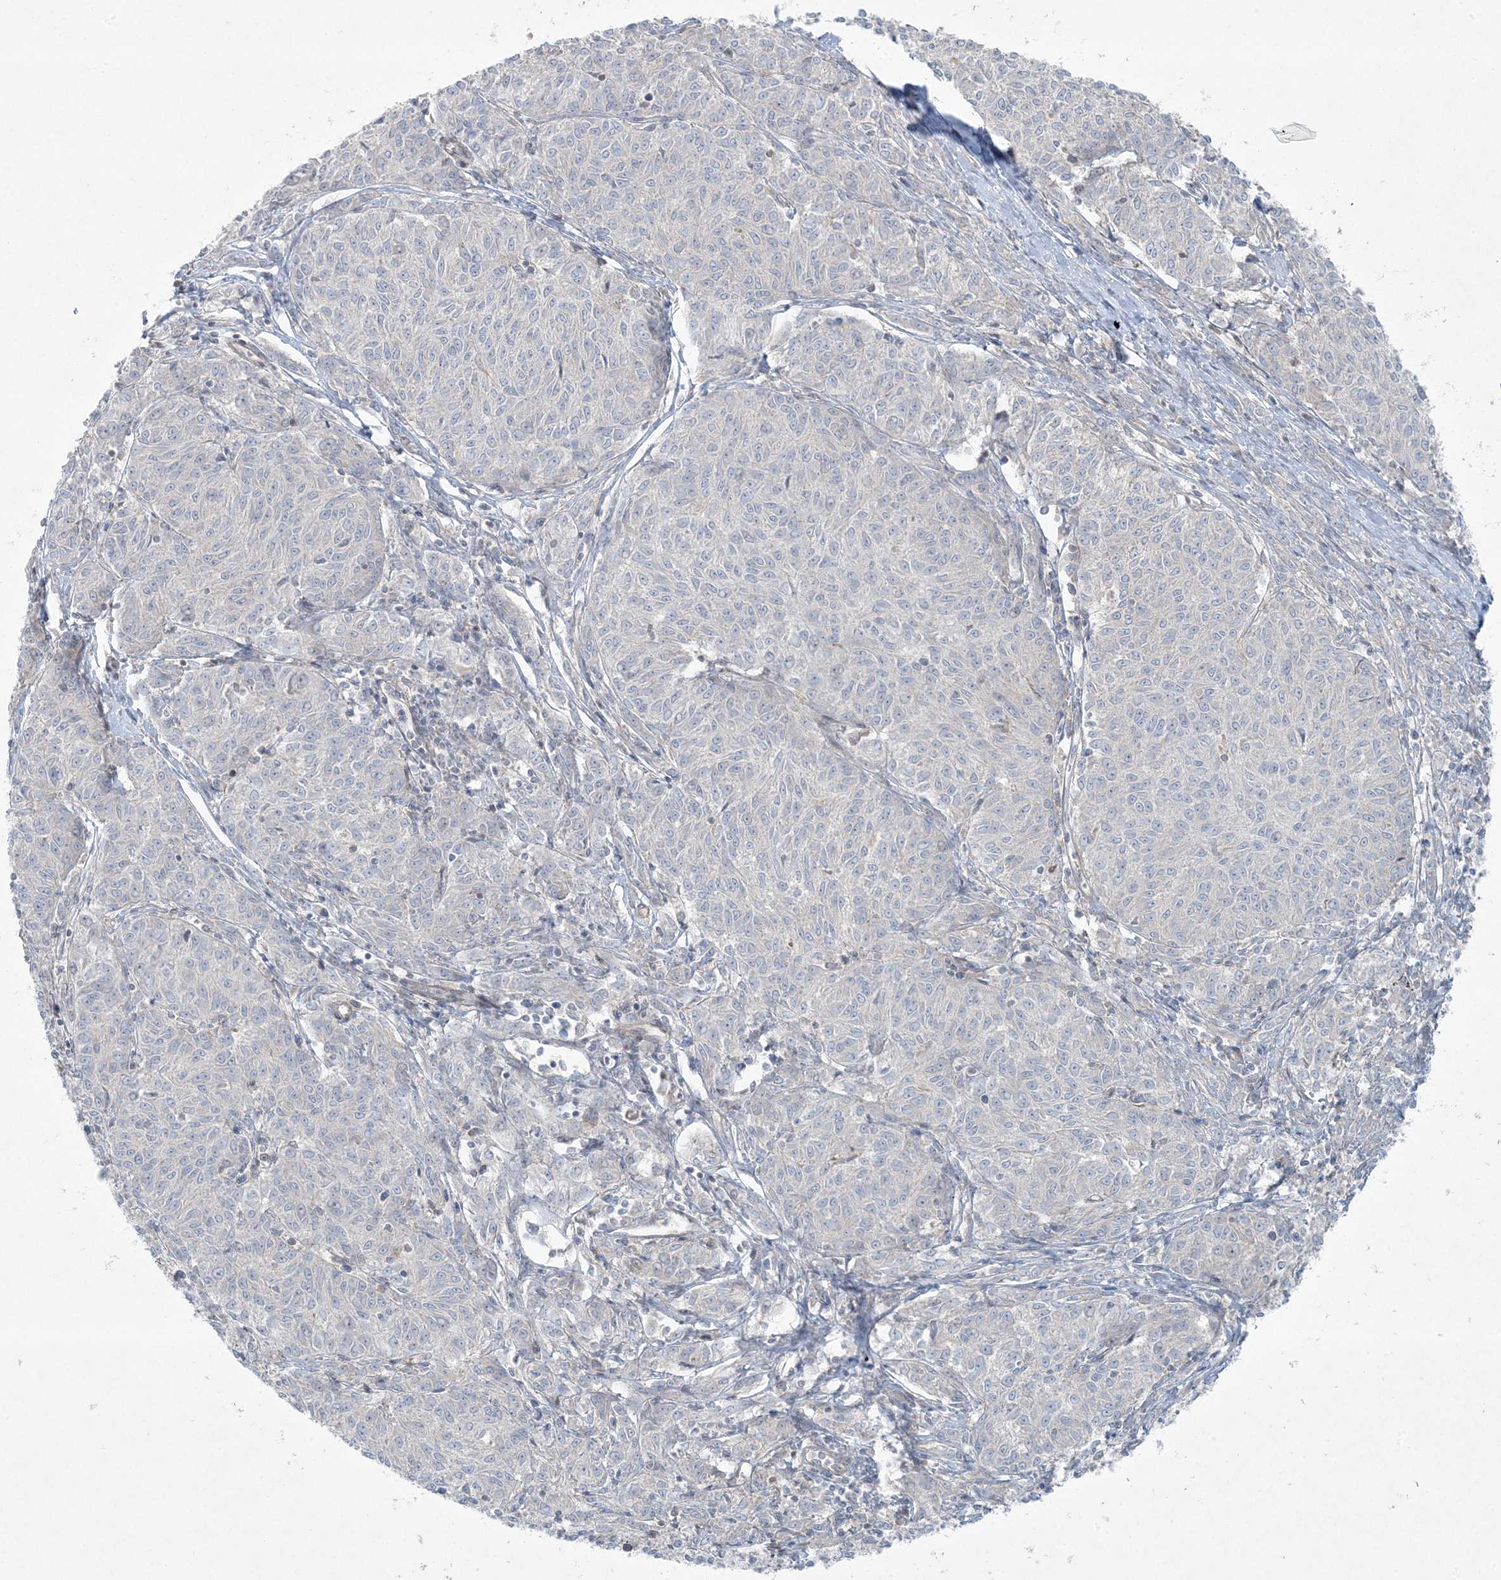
{"staining": {"intensity": "negative", "quantity": "none", "location": "none"}, "tissue": "melanoma", "cell_type": "Tumor cells", "image_type": "cancer", "snomed": [{"axis": "morphology", "description": "Malignant melanoma, NOS"}, {"axis": "topography", "description": "Skin"}], "caption": "Malignant melanoma was stained to show a protein in brown. There is no significant staining in tumor cells.", "gene": "PIK3R4", "patient": {"sex": "female", "age": 72}}